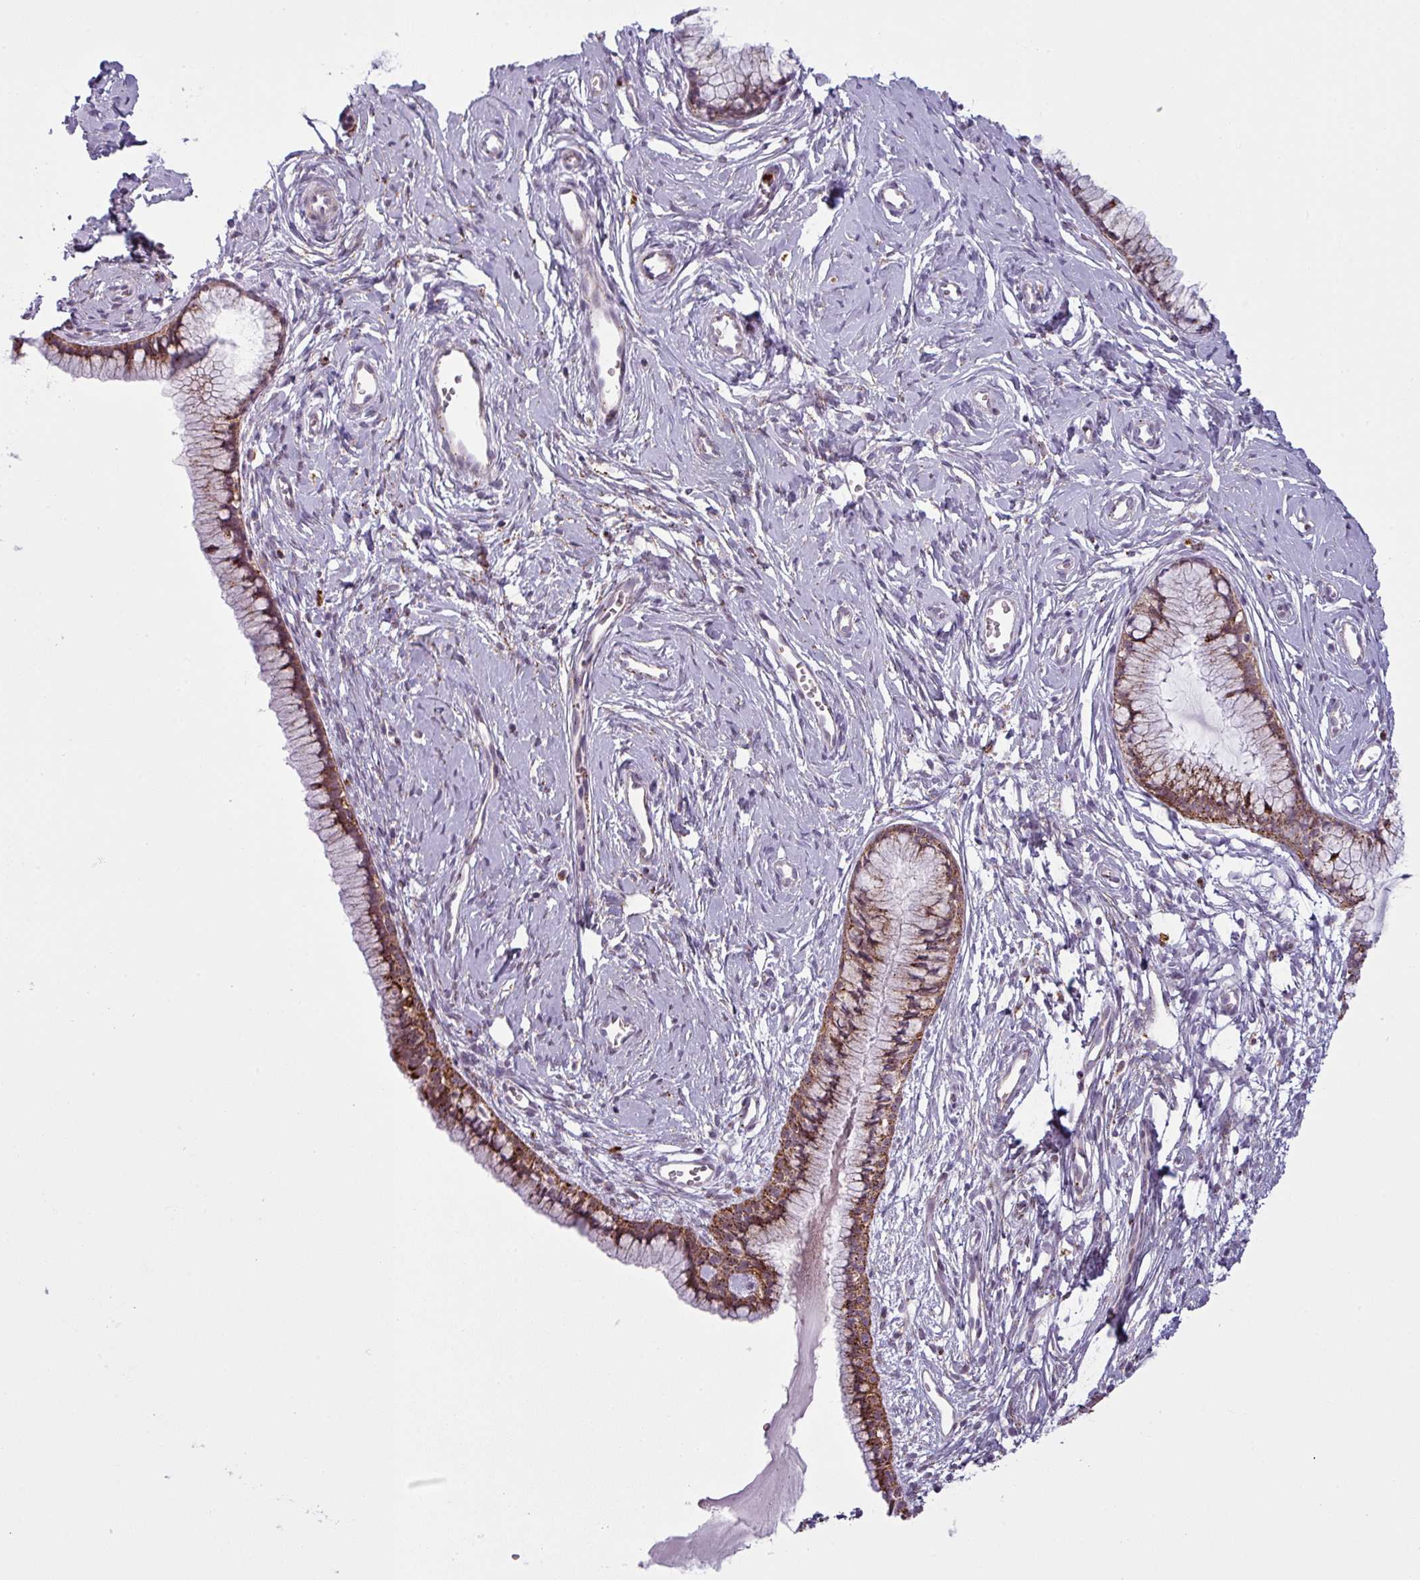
{"staining": {"intensity": "strong", "quantity": ">75%", "location": "cytoplasmic/membranous"}, "tissue": "cervix", "cell_type": "Glandular cells", "image_type": "normal", "snomed": [{"axis": "morphology", "description": "Normal tissue, NOS"}, {"axis": "topography", "description": "Cervix"}], "caption": "This histopathology image reveals immunohistochemistry staining of benign cervix, with high strong cytoplasmic/membranous positivity in approximately >75% of glandular cells.", "gene": "MAP7D2", "patient": {"sex": "female", "age": 40}}